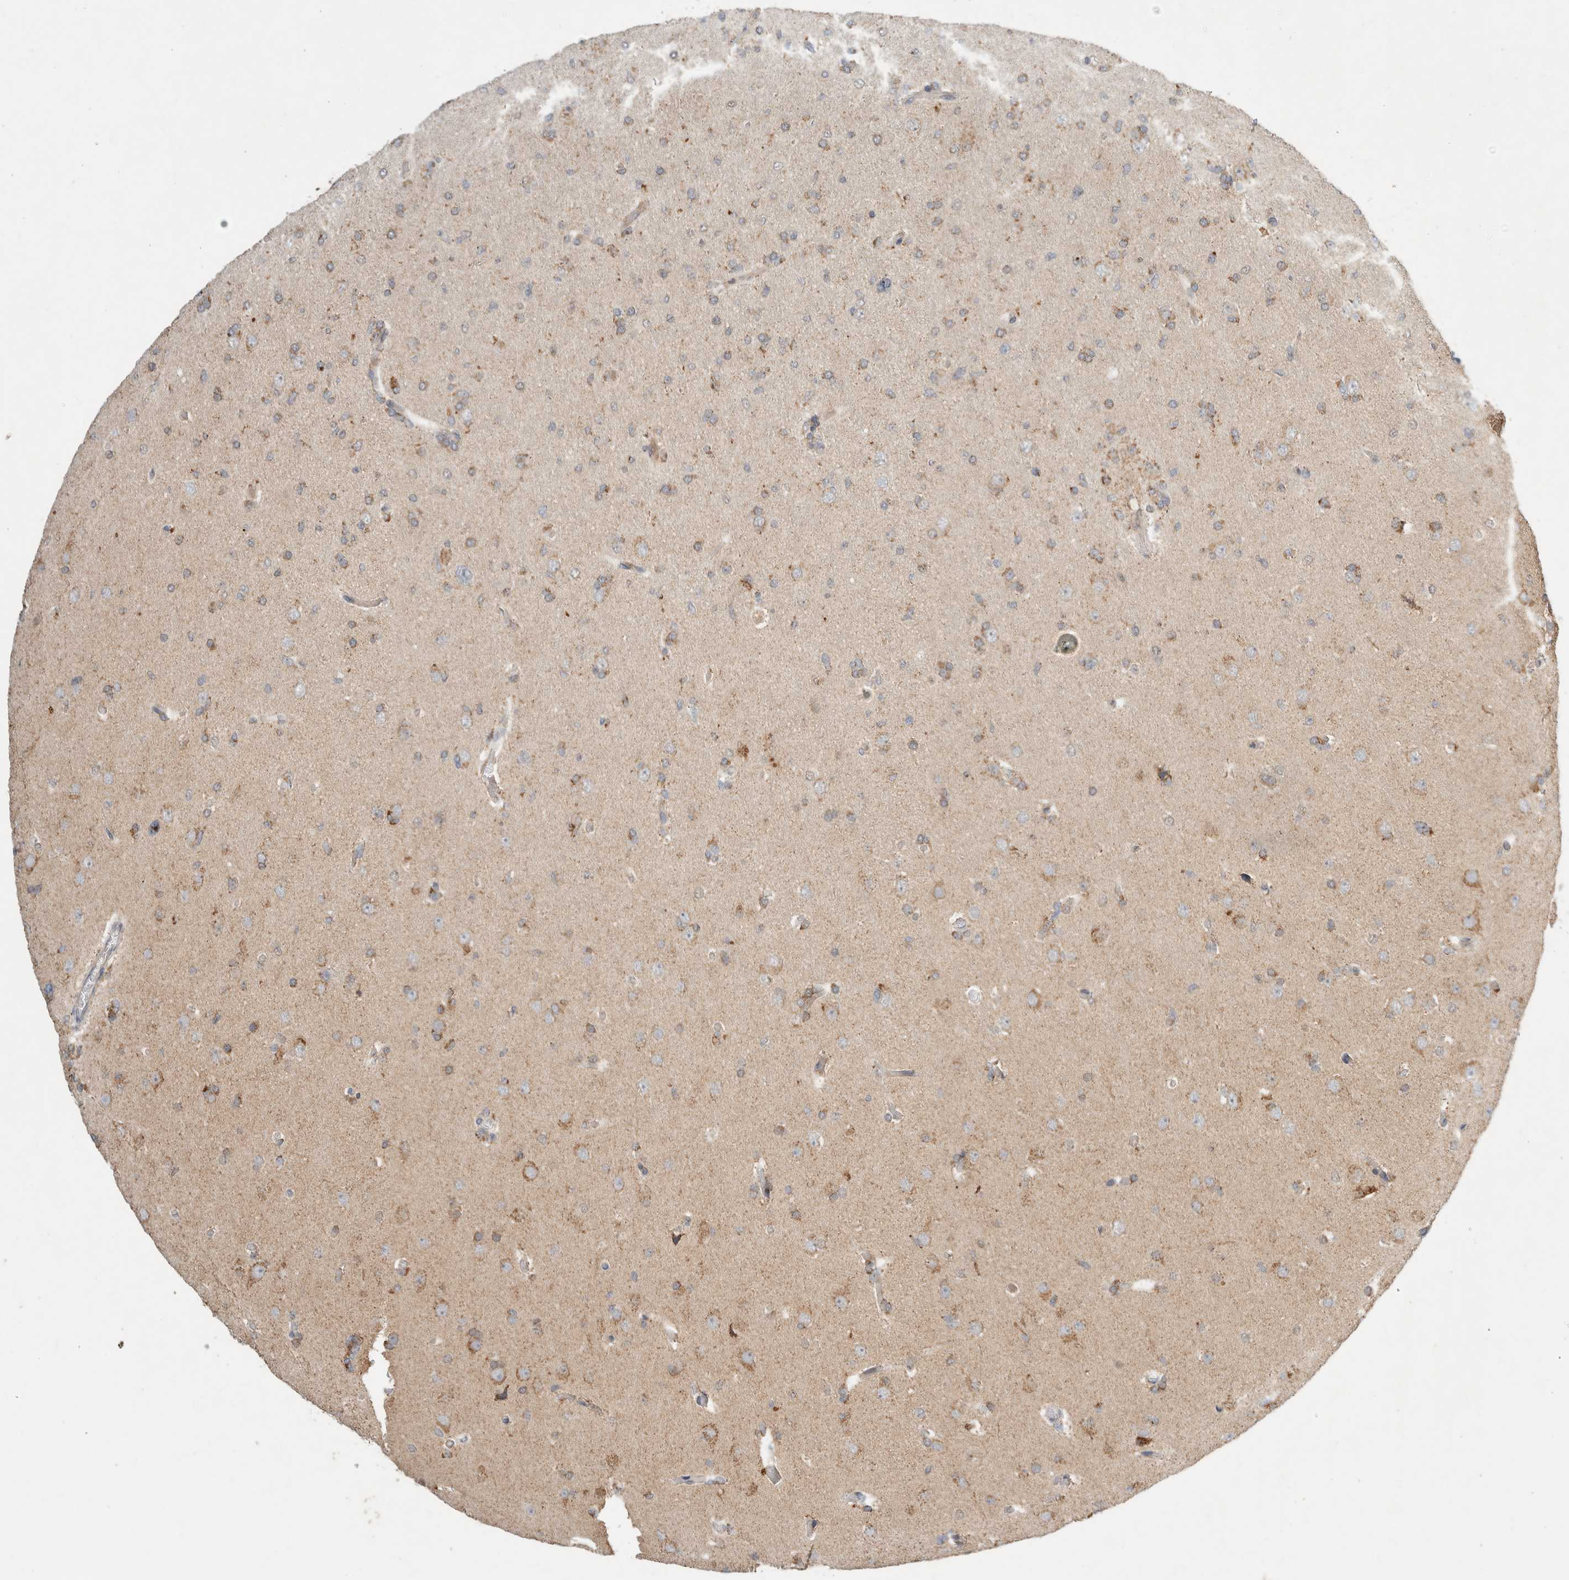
{"staining": {"intensity": "weak", "quantity": "<25%", "location": "cytoplasmic/membranous"}, "tissue": "glioma", "cell_type": "Tumor cells", "image_type": "cancer", "snomed": [{"axis": "morphology", "description": "Glioma, malignant, High grade"}, {"axis": "topography", "description": "Cerebral cortex"}], "caption": "Tumor cells show no significant protein positivity in glioma.", "gene": "AMPD1", "patient": {"sex": "female", "age": 36}}